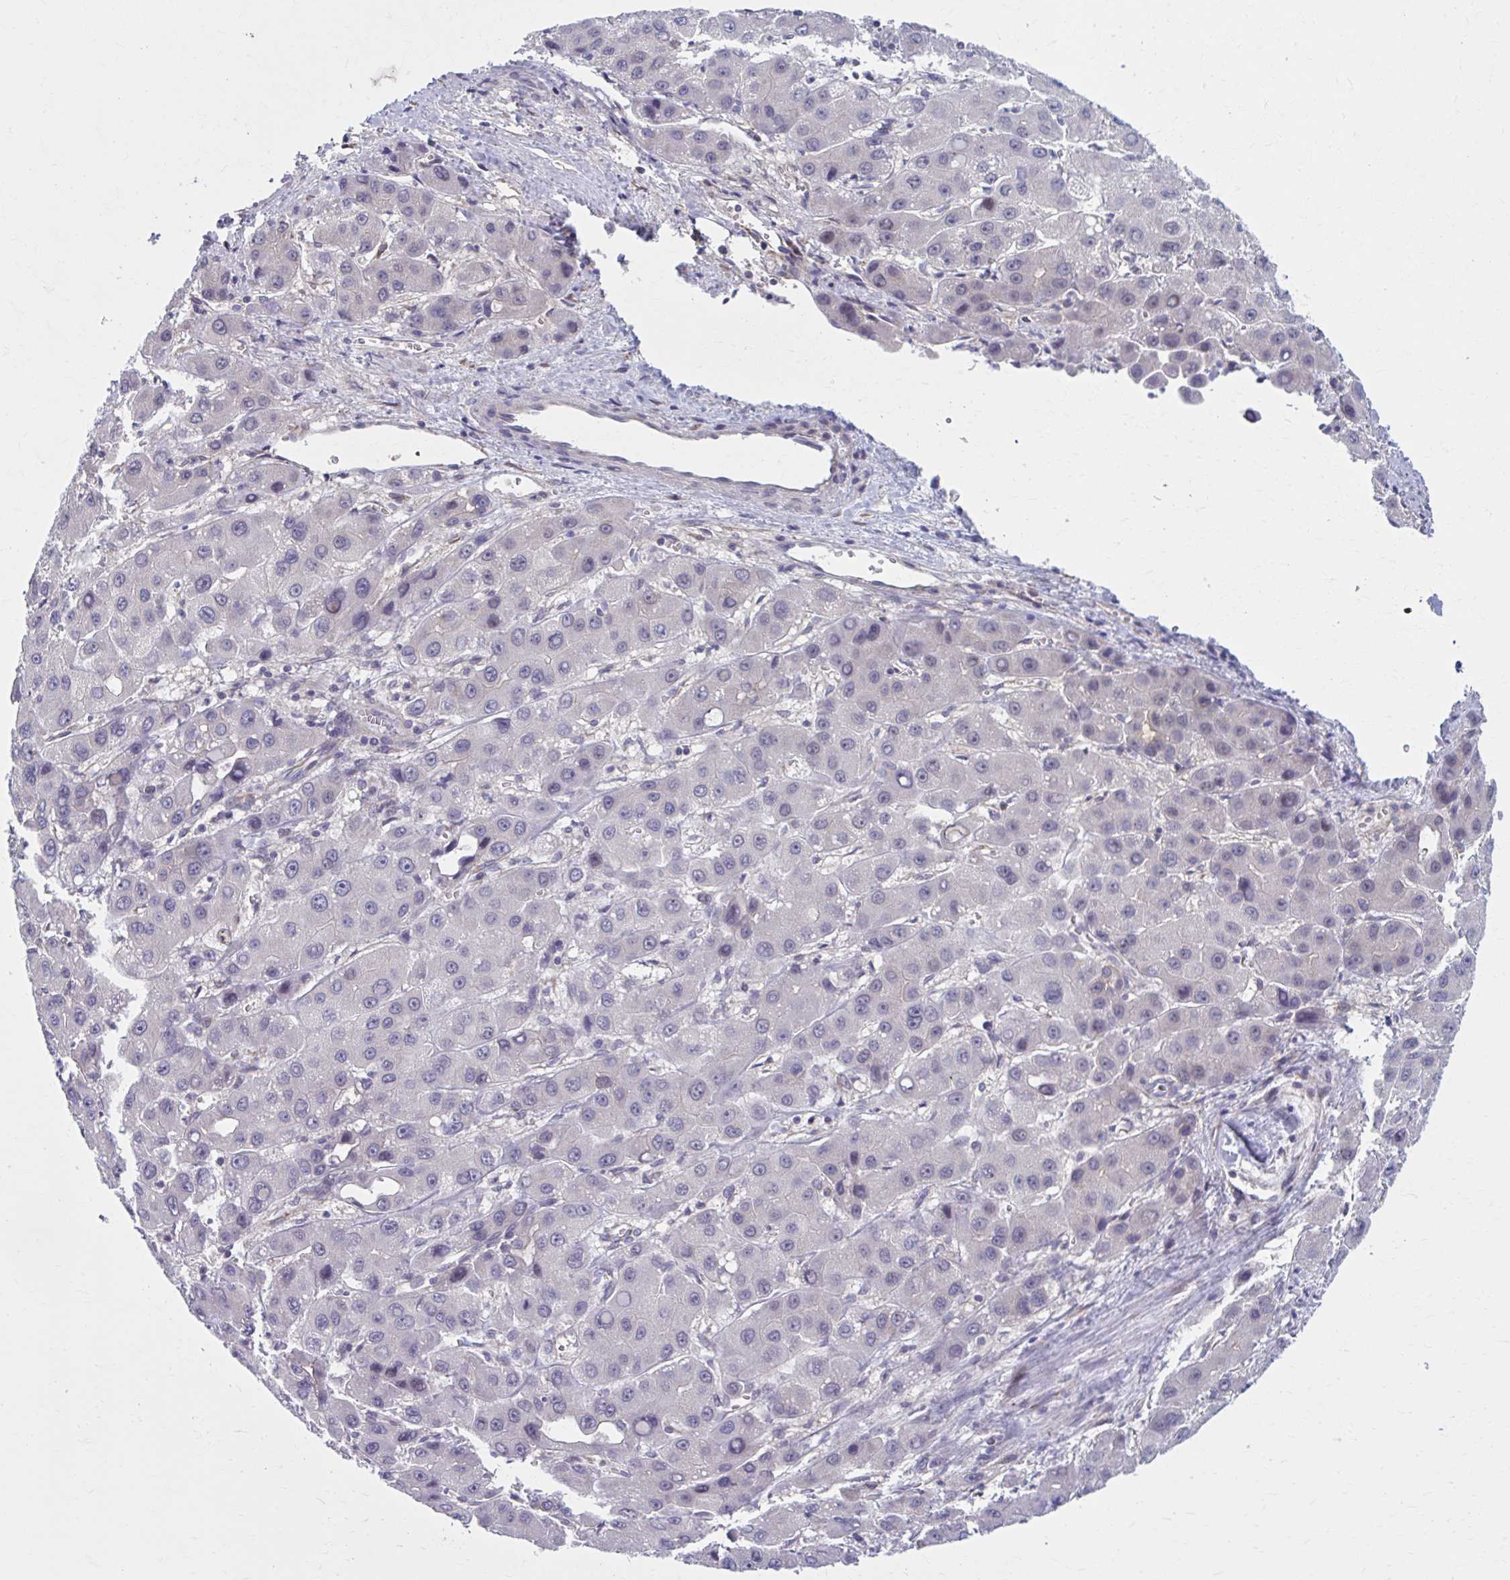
{"staining": {"intensity": "negative", "quantity": "none", "location": "none"}, "tissue": "liver cancer", "cell_type": "Tumor cells", "image_type": "cancer", "snomed": [{"axis": "morphology", "description": "Carcinoma, Hepatocellular, NOS"}, {"axis": "topography", "description": "Liver"}], "caption": "Immunohistochemical staining of human hepatocellular carcinoma (liver) reveals no significant positivity in tumor cells.", "gene": "CHST3", "patient": {"sex": "male", "age": 55}}